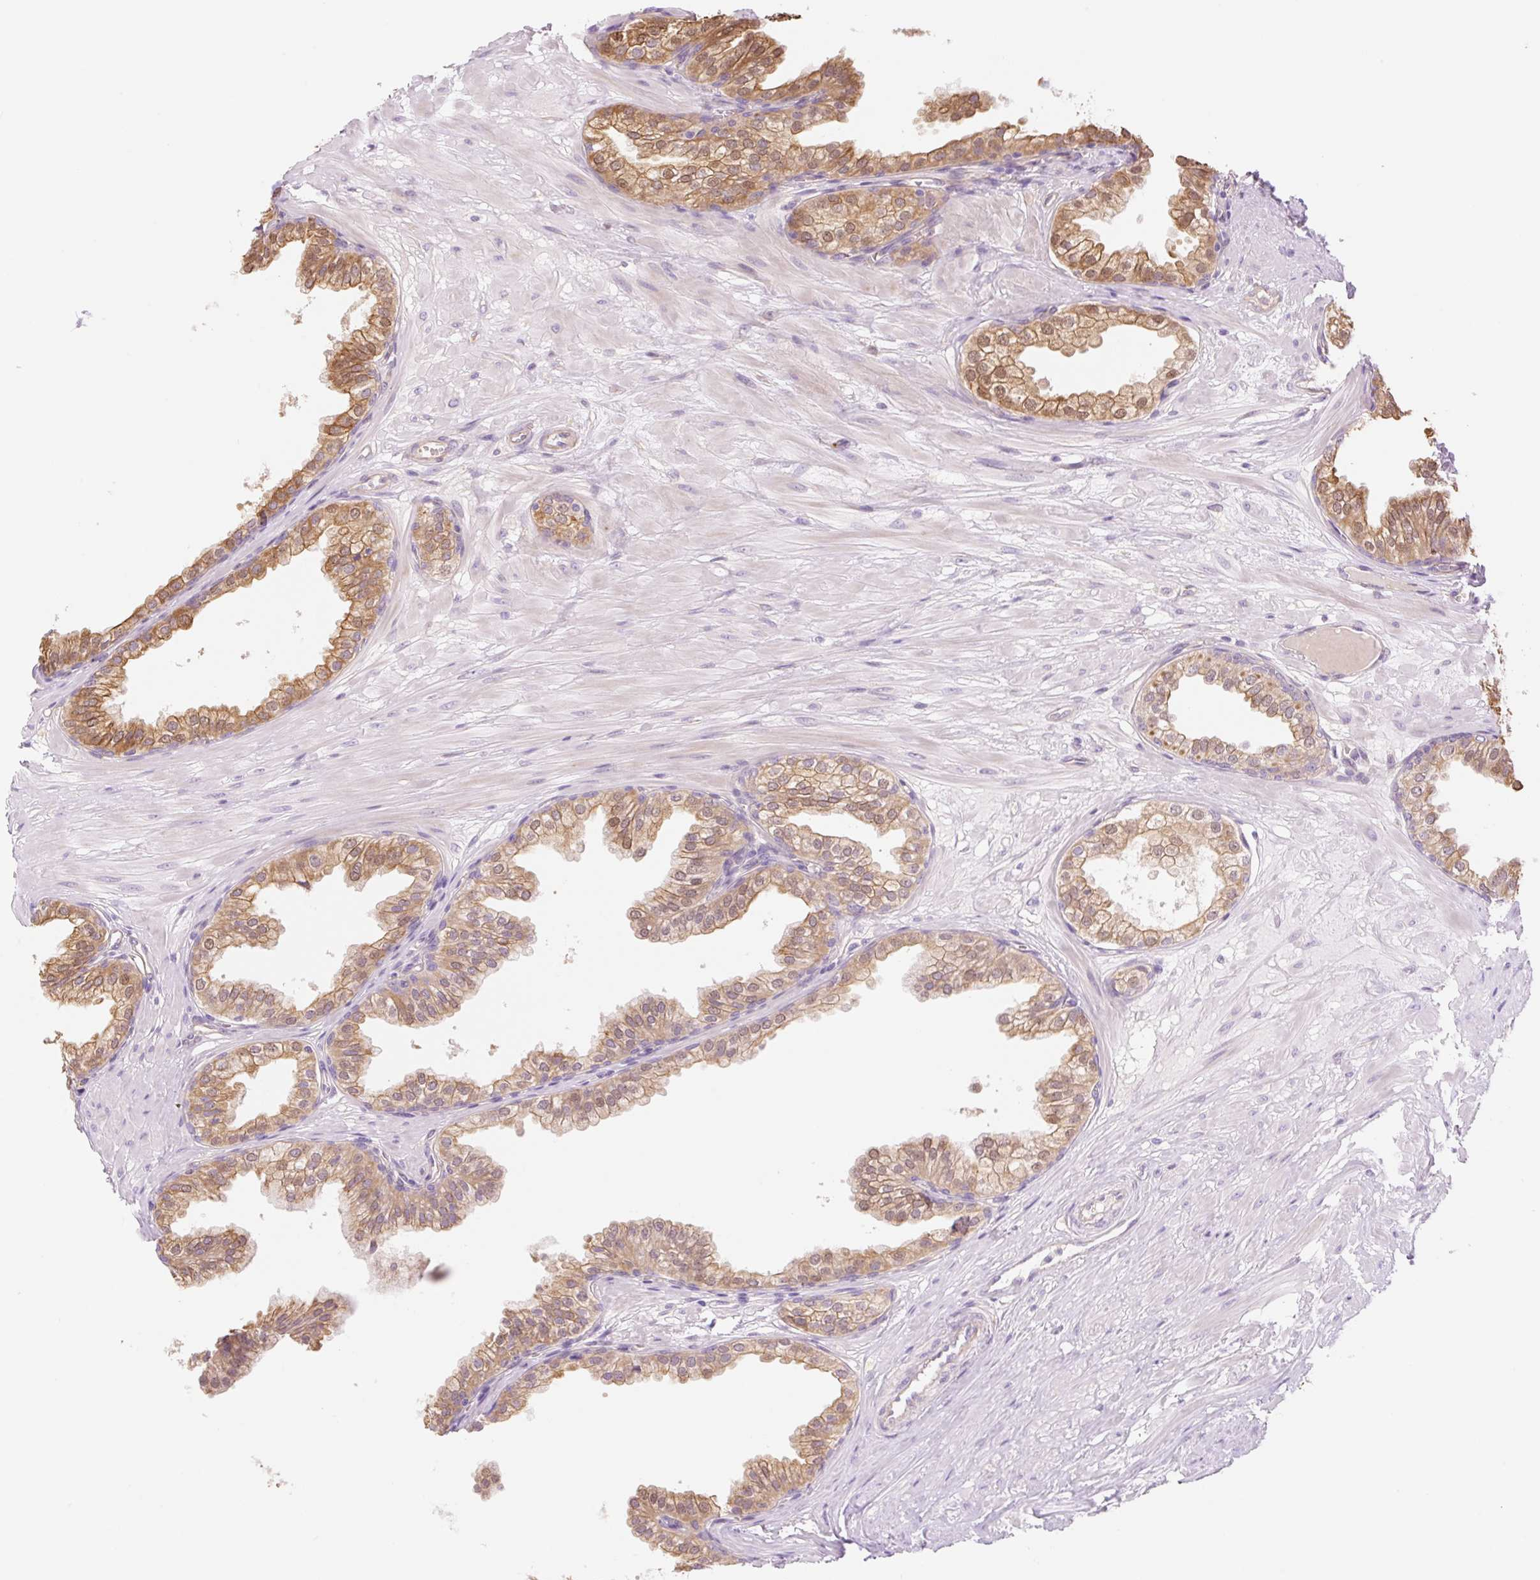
{"staining": {"intensity": "moderate", "quantity": ">75%", "location": "cytoplasmic/membranous,nuclear"}, "tissue": "prostate", "cell_type": "Glandular cells", "image_type": "normal", "snomed": [{"axis": "morphology", "description": "Normal tissue, NOS"}, {"axis": "topography", "description": "Prostate"}, {"axis": "topography", "description": "Peripheral nerve tissue"}], "caption": "Immunohistochemistry staining of benign prostate, which shows medium levels of moderate cytoplasmic/membranous,nuclear expression in about >75% of glandular cells indicating moderate cytoplasmic/membranous,nuclear protein positivity. The staining was performed using DAB (3,3'-diaminobenzidine) (brown) for protein detection and nuclei were counterstained in hematoxylin (blue).", "gene": "NLRP5", "patient": {"sex": "male", "age": 55}}